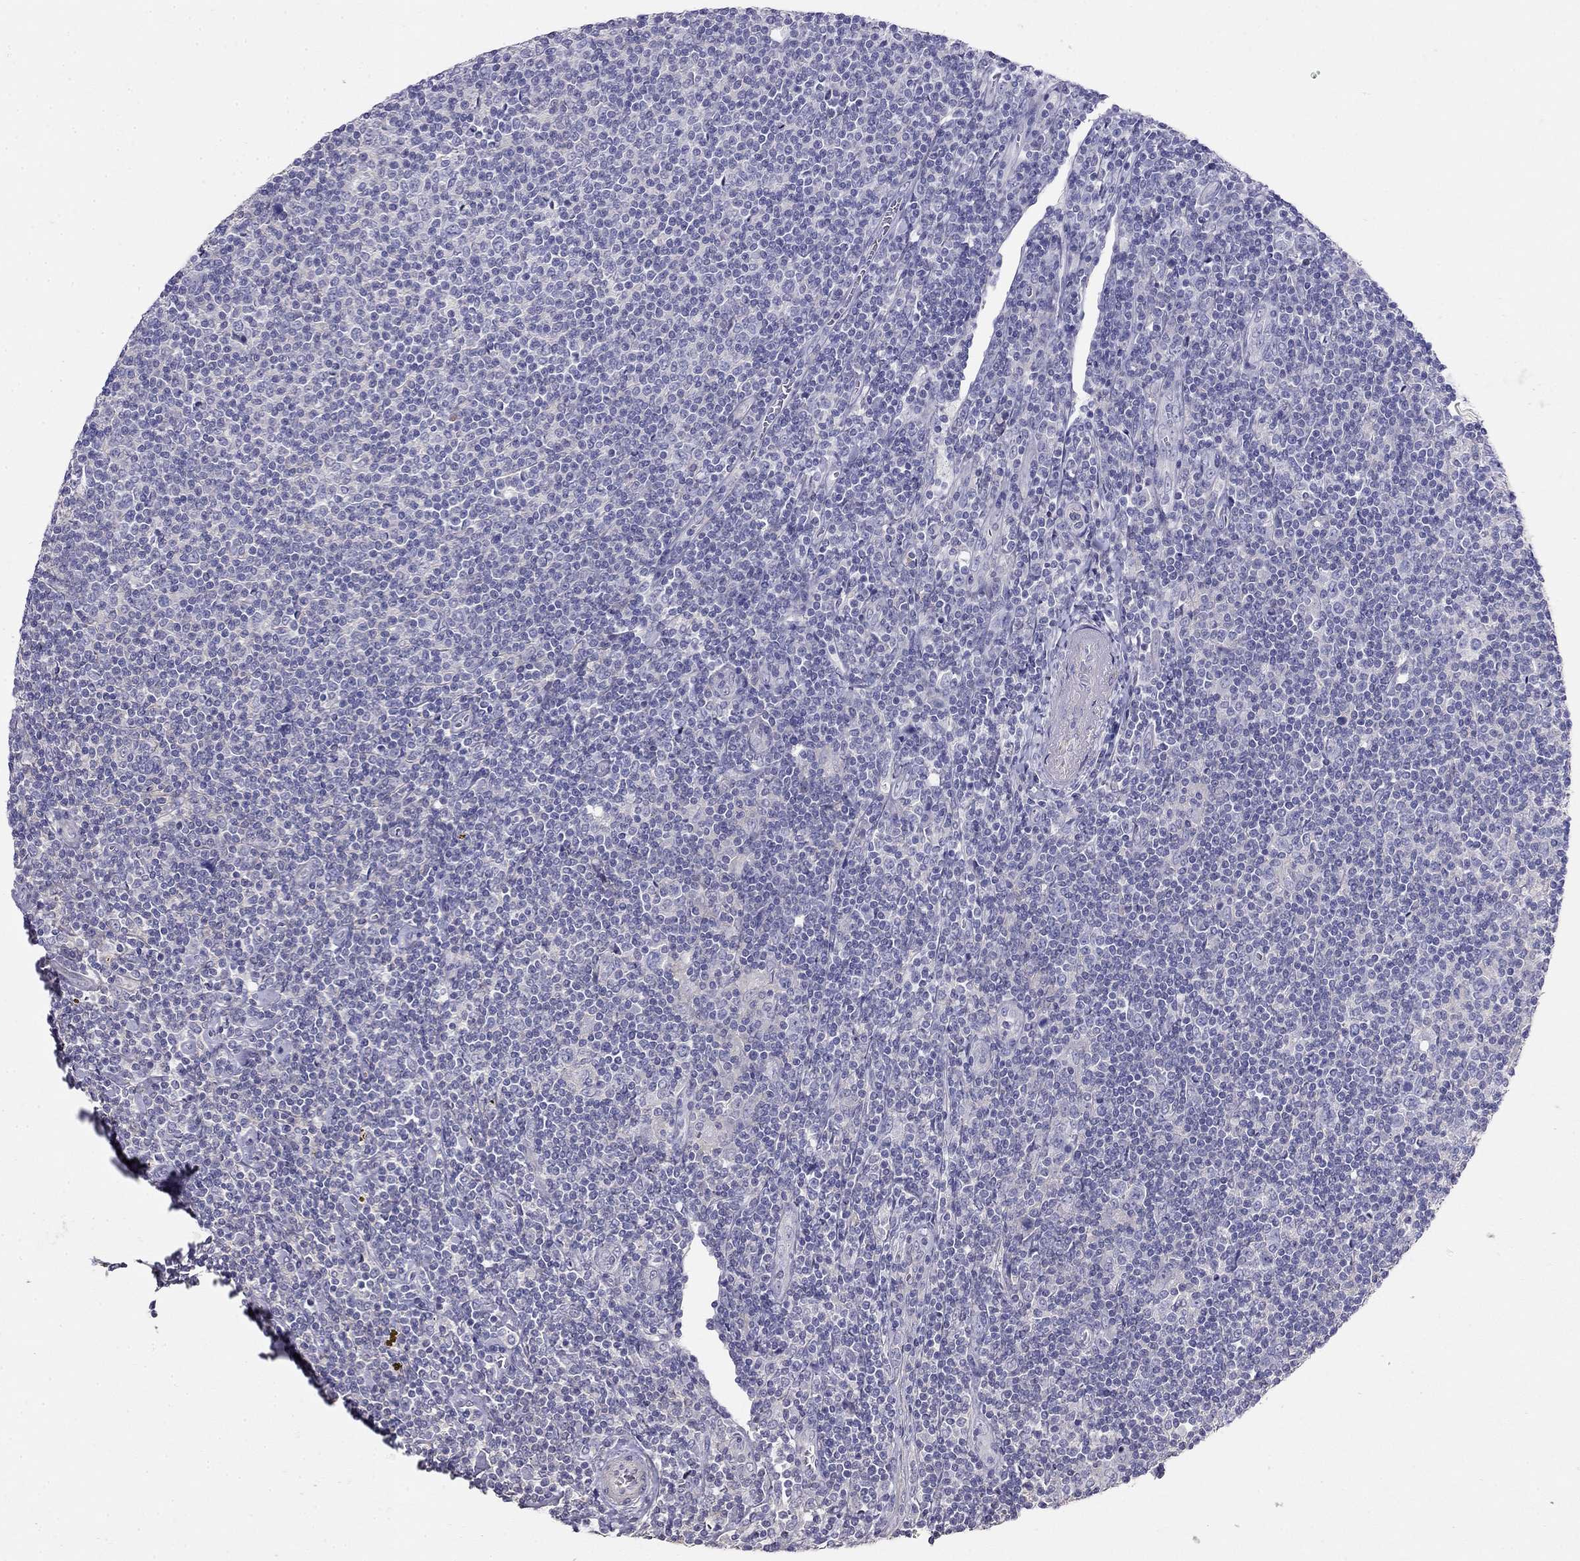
{"staining": {"intensity": "negative", "quantity": "none", "location": "none"}, "tissue": "lymphoma", "cell_type": "Tumor cells", "image_type": "cancer", "snomed": [{"axis": "morphology", "description": "Hodgkin's disease, NOS"}, {"axis": "topography", "description": "Lymph node"}], "caption": "Immunohistochemical staining of lymphoma demonstrates no significant expression in tumor cells.", "gene": "LY6H", "patient": {"sex": "male", "age": 40}}